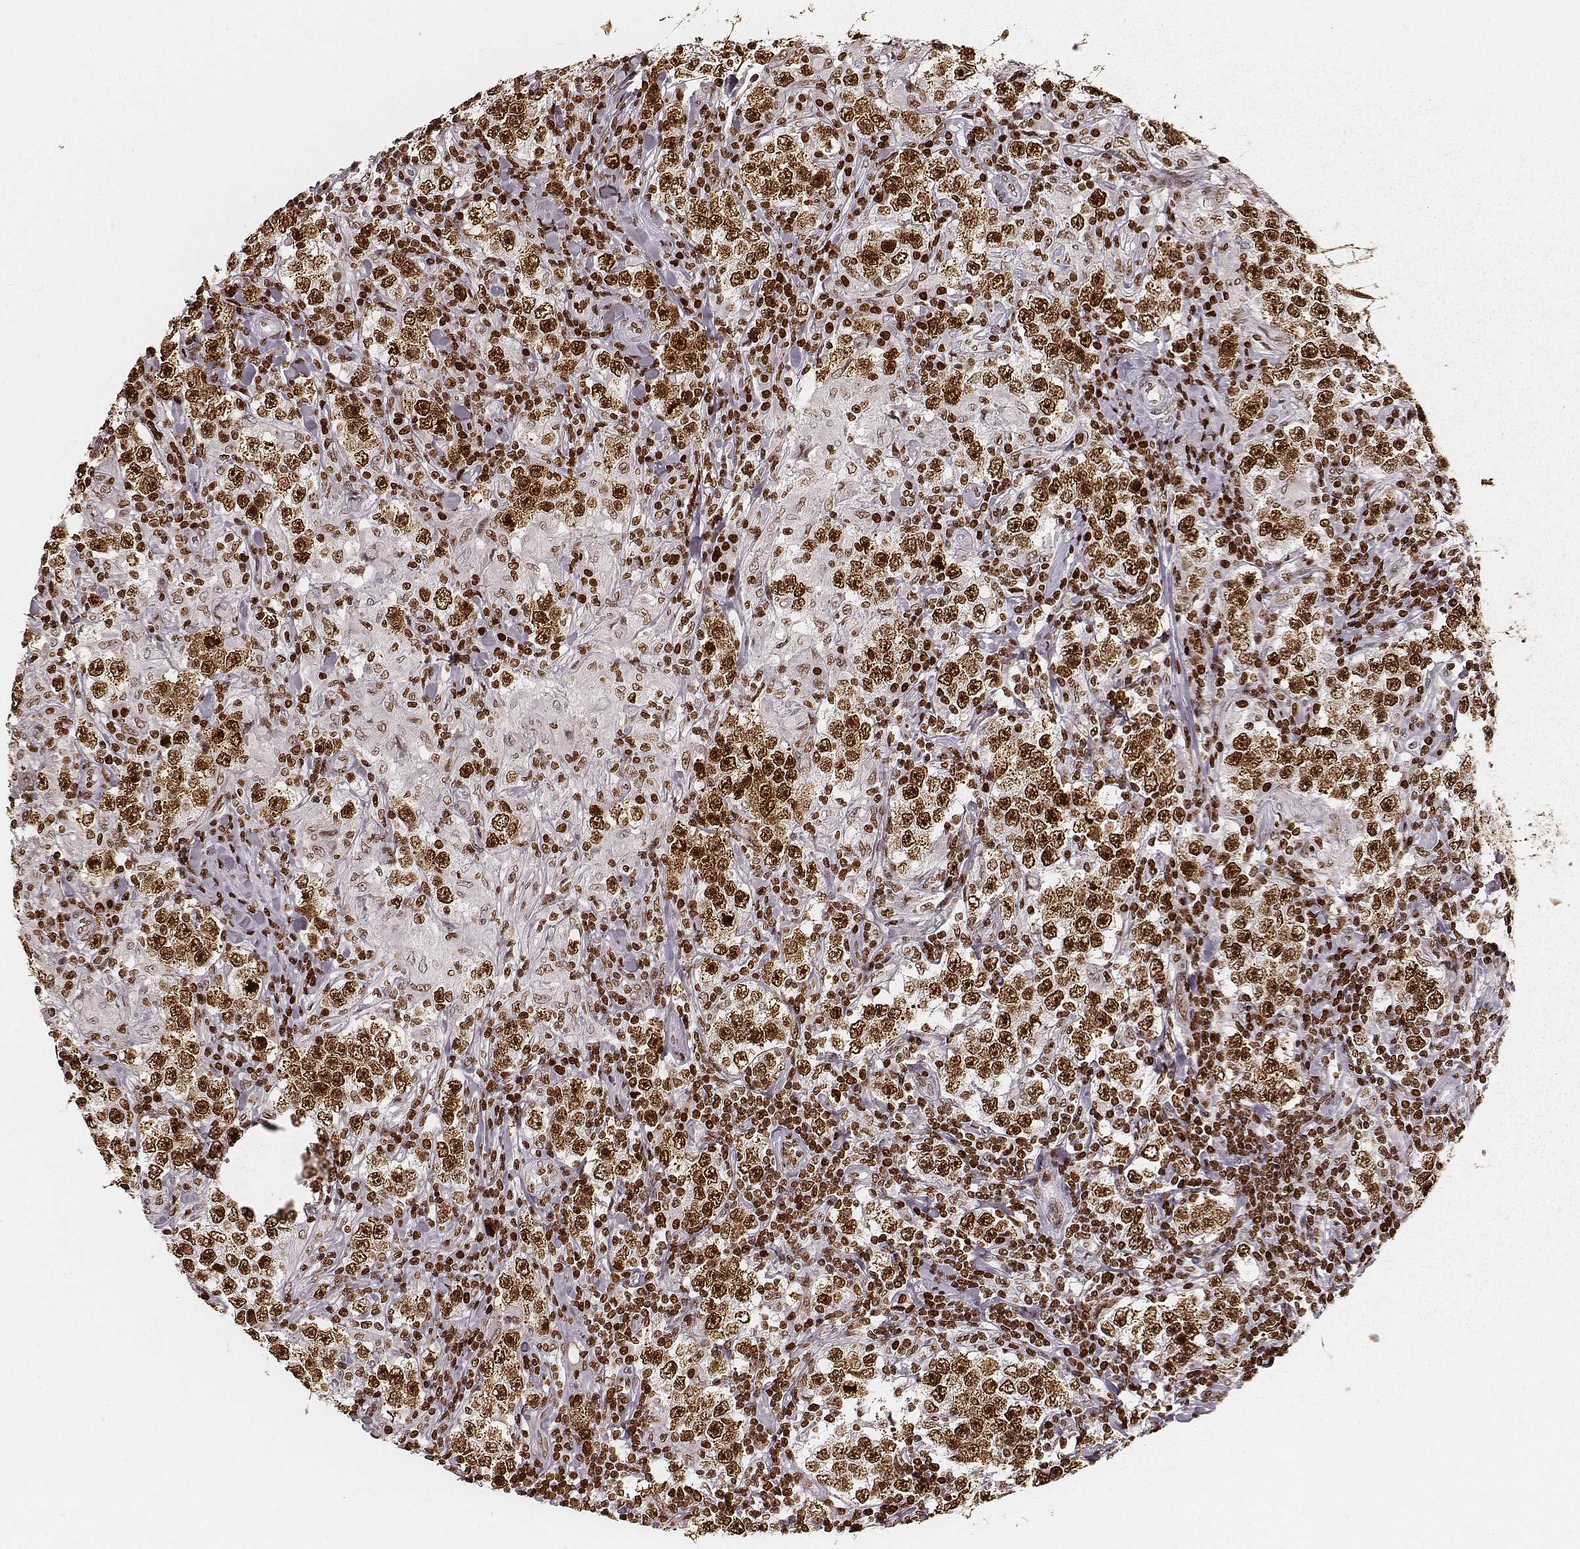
{"staining": {"intensity": "strong", "quantity": ">75%", "location": "nuclear"}, "tissue": "testis cancer", "cell_type": "Tumor cells", "image_type": "cancer", "snomed": [{"axis": "morphology", "description": "Seminoma, NOS"}, {"axis": "morphology", "description": "Carcinoma, Embryonal, NOS"}, {"axis": "topography", "description": "Testis"}], "caption": "This is an image of immunohistochemistry staining of testis seminoma, which shows strong expression in the nuclear of tumor cells.", "gene": "PARP1", "patient": {"sex": "male", "age": 41}}